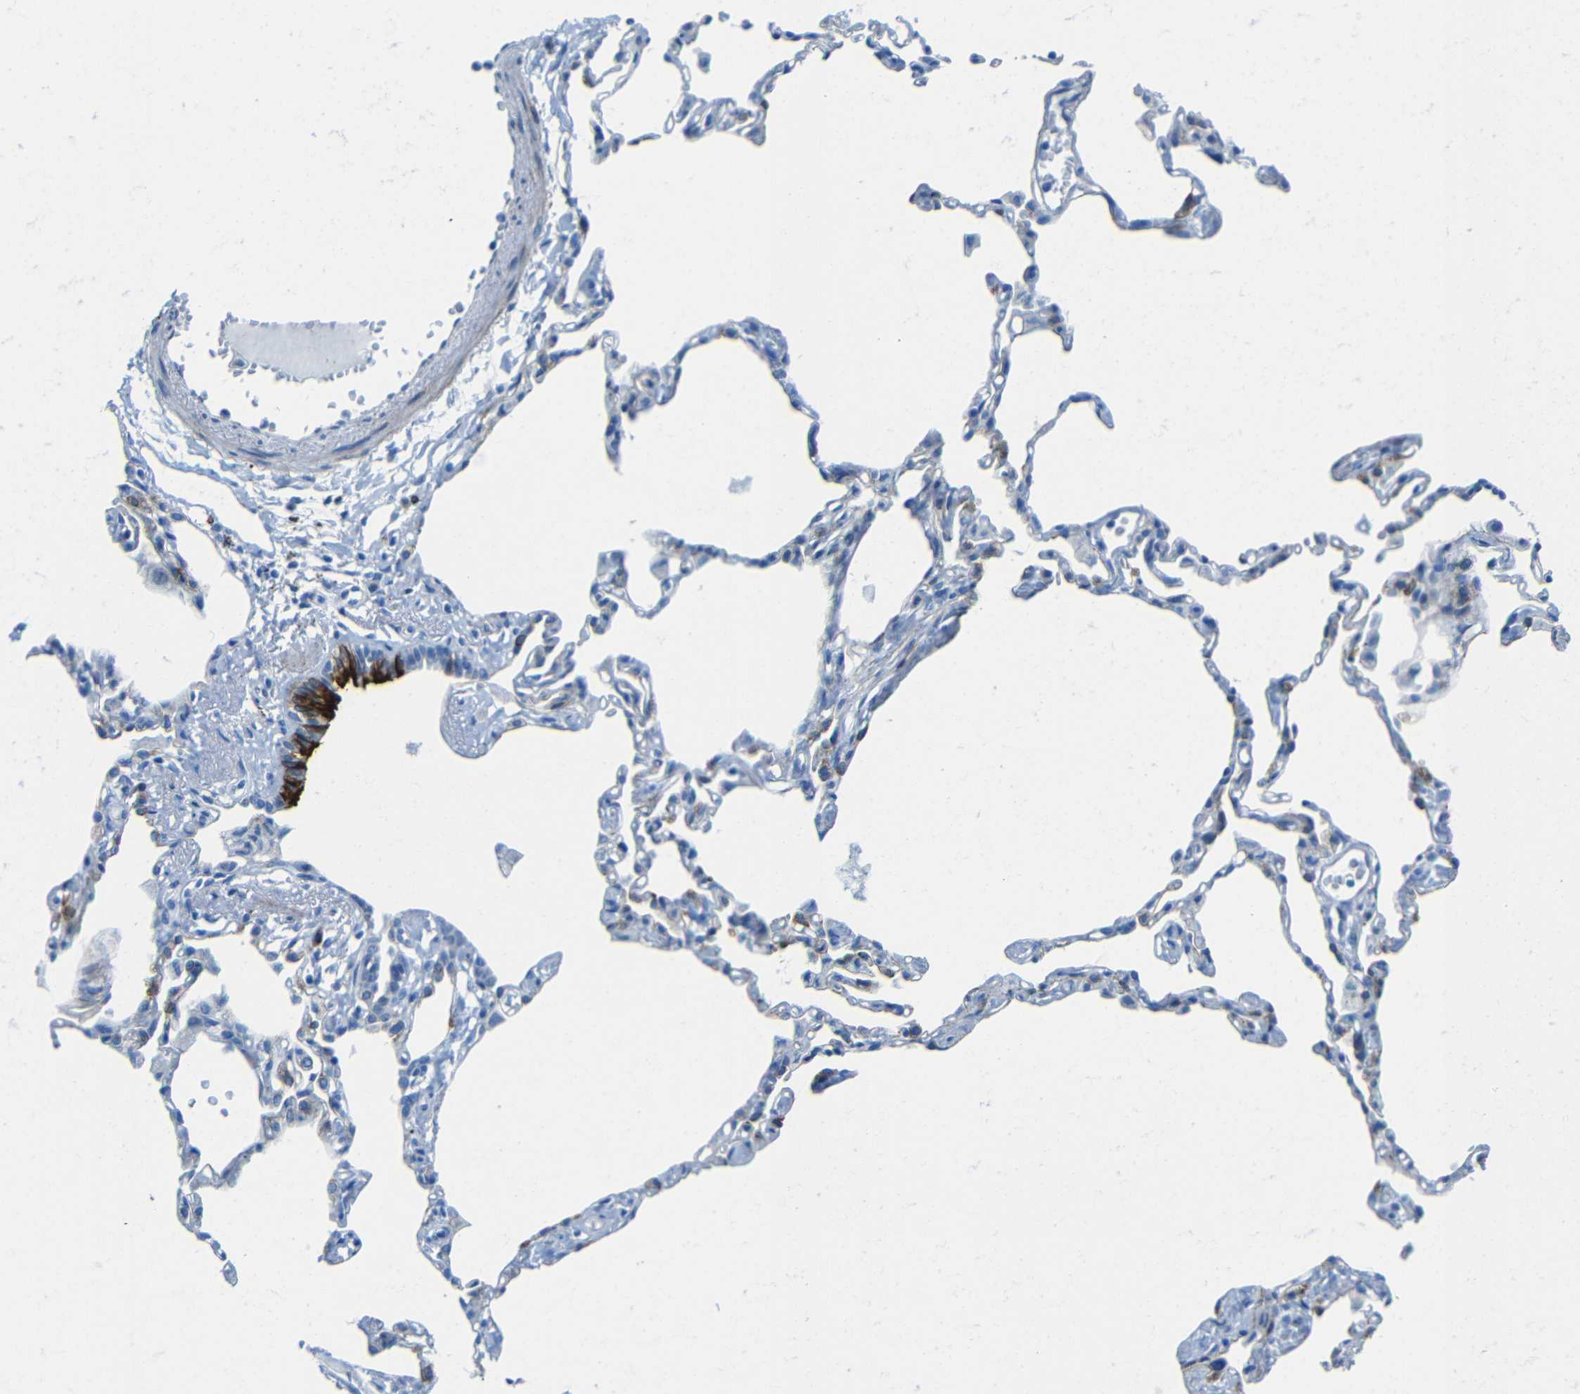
{"staining": {"intensity": "weak", "quantity": "<25%", "location": "cytoplasmic/membranous"}, "tissue": "lung", "cell_type": "Alveolar cells", "image_type": "normal", "snomed": [{"axis": "morphology", "description": "Normal tissue, NOS"}, {"axis": "topography", "description": "Lung"}], "caption": "High power microscopy photomicrograph of an IHC histopathology image of benign lung, revealing no significant staining in alveolar cells. (Brightfield microscopy of DAB (3,3'-diaminobenzidine) IHC at high magnification).", "gene": "TUBB4B", "patient": {"sex": "female", "age": 49}}